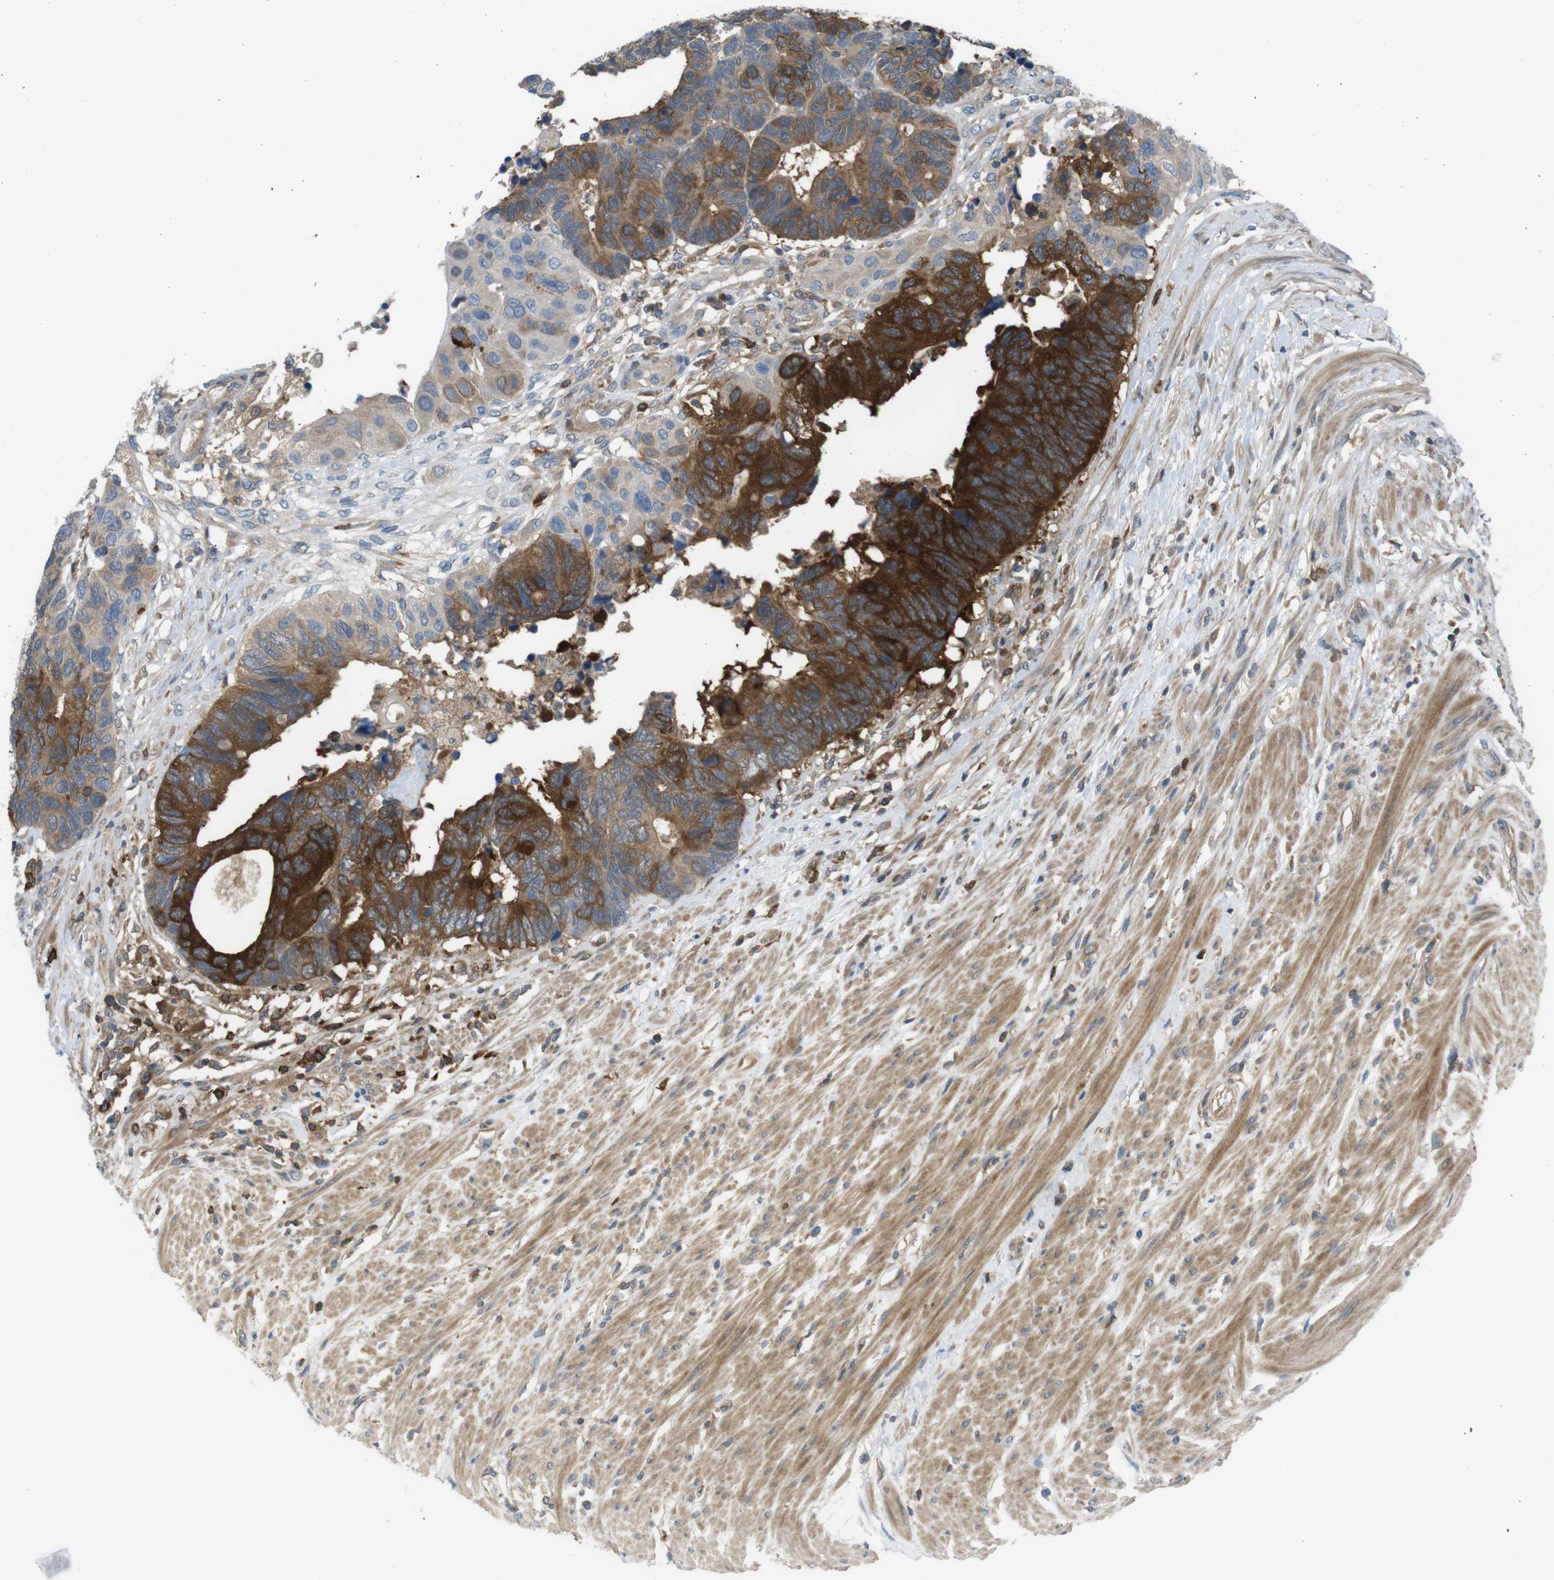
{"staining": {"intensity": "strong", "quantity": ">75%", "location": "cytoplasmic/membranous"}, "tissue": "colorectal cancer", "cell_type": "Tumor cells", "image_type": "cancer", "snomed": [{"axis": "morphology", "description": "Adenocarcinoma, NOS"}, {"axis": "topography", "description": "Rectum"}], "caption": "This is an image of immunohistochemistry staining of colorectal adenocarcinoma, which shows strong staining in the cytoplasmic/membranous of tumor cells.", "gene": "MTHFD1", "patient": {"sex": "male", "age": 51}}